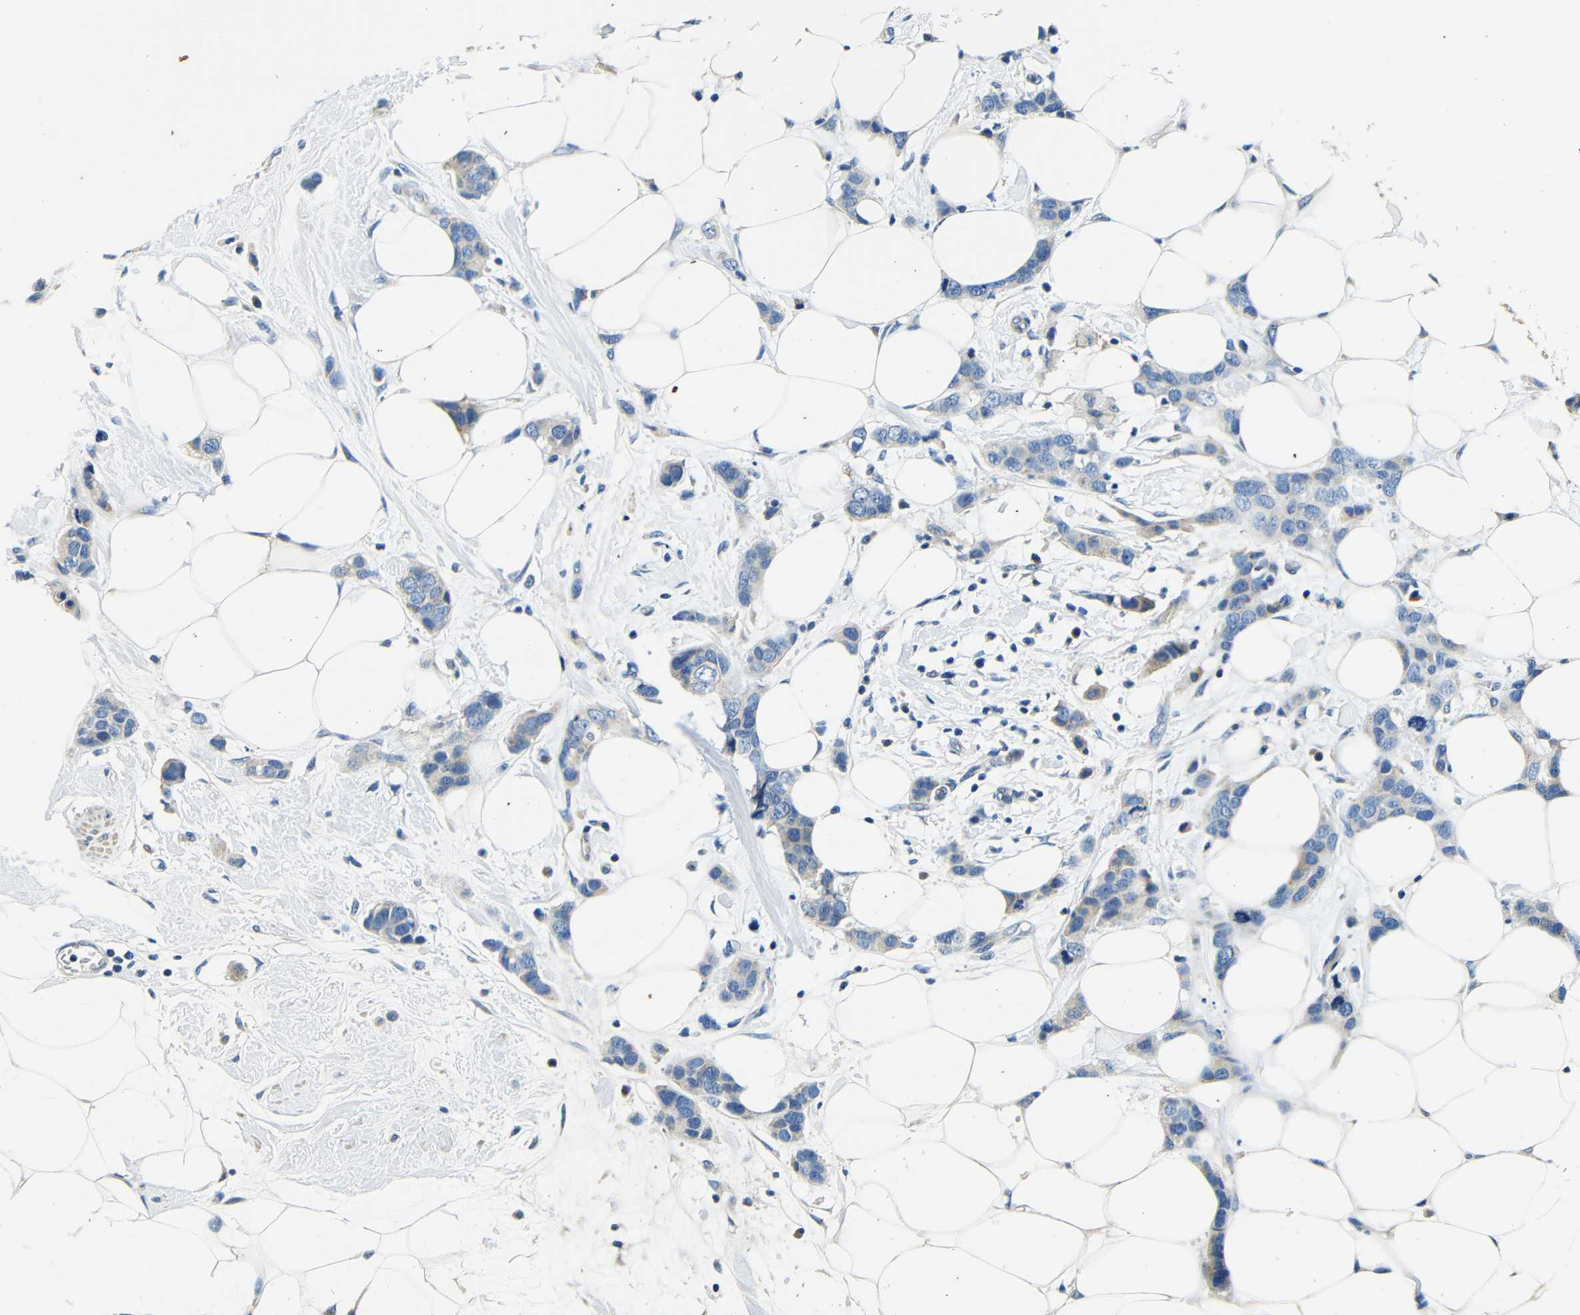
{"staining": {"intensity": "negative", "quantity": "none", "location": "none"}, "tissue": "breast cancer", "cell_type": "Tumor cells", "image_type": "cancer", "snomed": [{"axis": "morphology", "description": "Normal tissue, NOS"}, {"axis": "morphology", "description": "Duct carcinoma"}, {"axis": "topography", "description": "Breast"}], "caption": "High power microscopy image of an immunohistochemistry (IHC) photomicrograph of breast intraductal carcinoma, revealing no significant positivity in tumor cells.", "gene": "FMO5", "patient": {"sex": "female", "age": 50}}